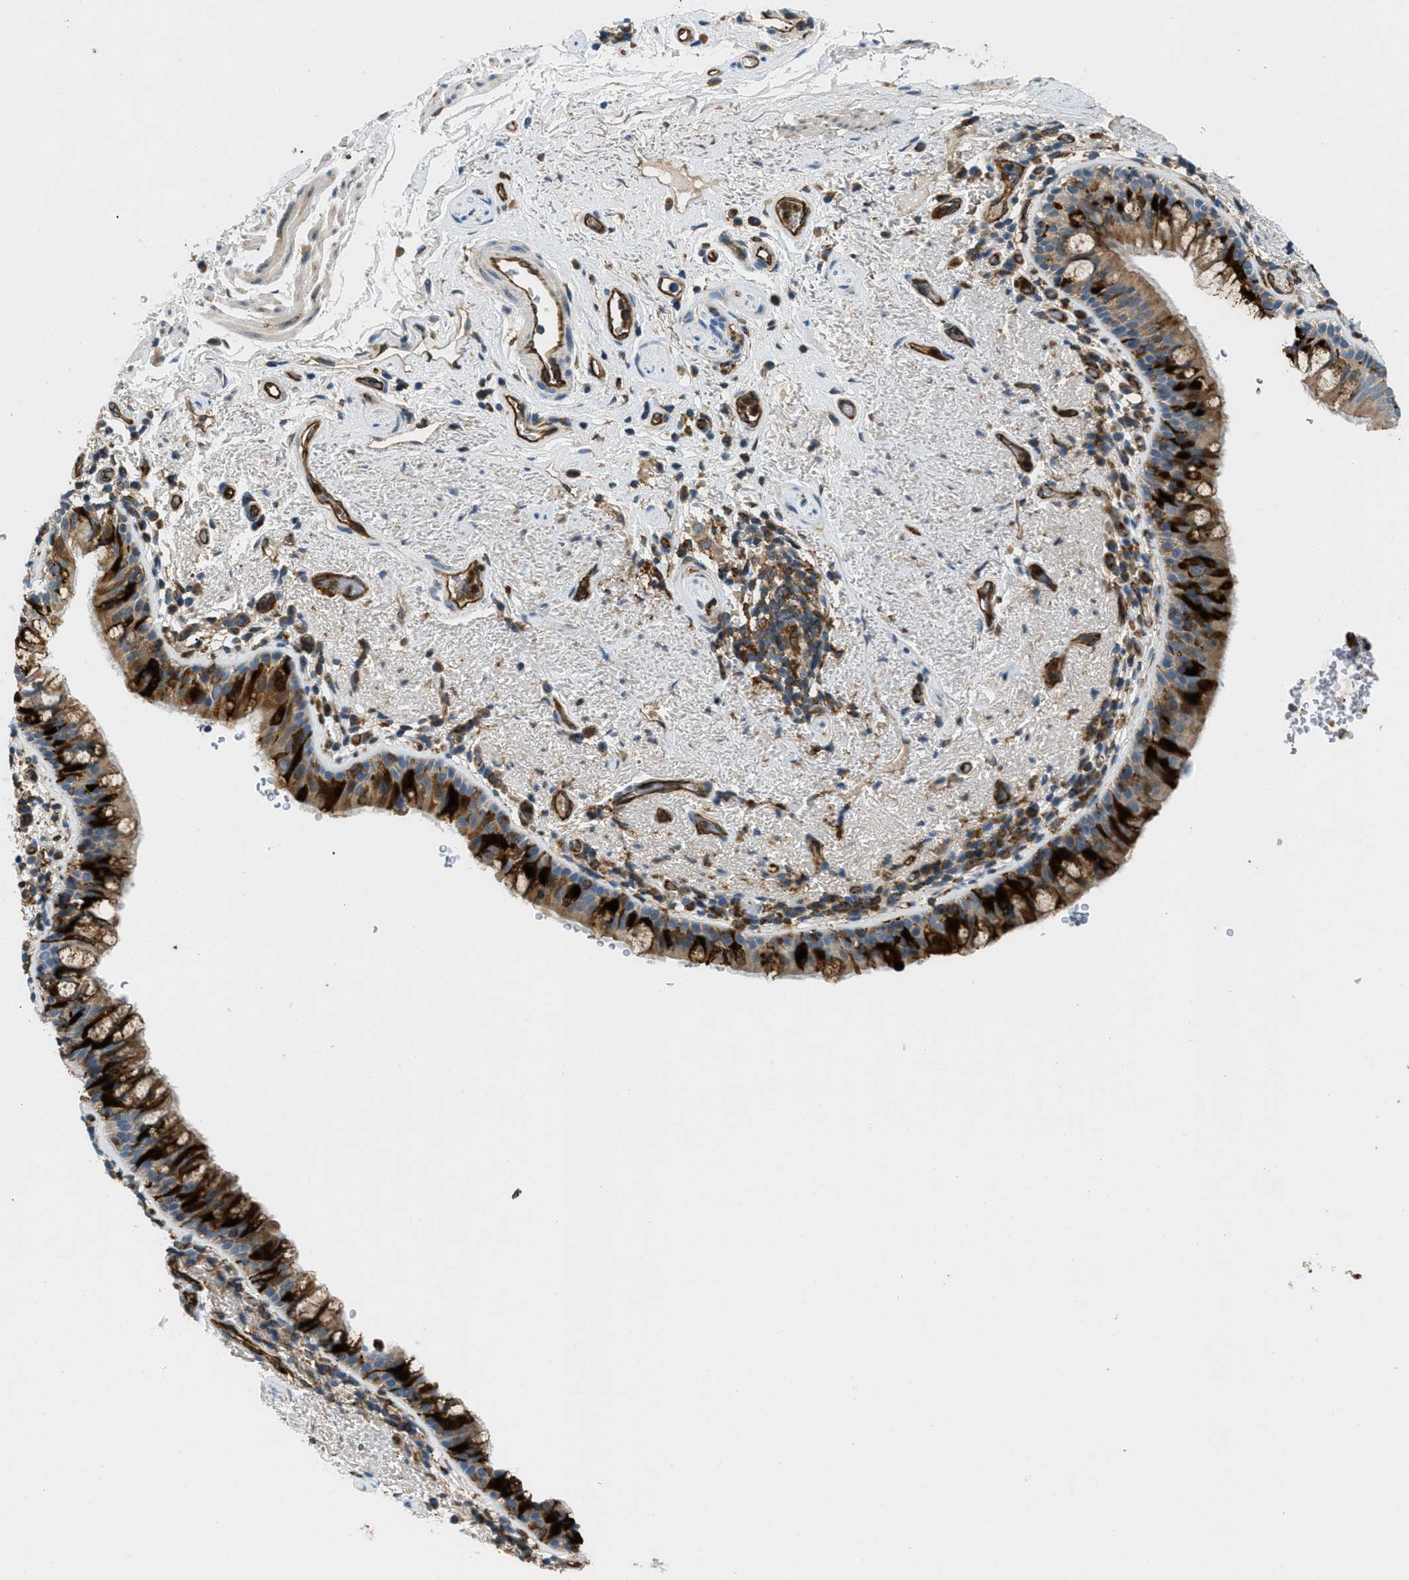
{"staining": {"intensity": "strong", "quantity": ">75%", "location": "cytoplasmic/membranous"}, "tissue": "bronchus", "cell_type": "Respiratory epithelial cells", "image_type": "normal", "snomed": [{"axis": "morphology", "description": "Normal tissue, NOS"}, {"axis": "morphology", "description": "Inflammation, NOS"}, {"axis": "topography", "description": "Cartilage tissue"}, {"axis": "topography", "description": "Bronchus"}], "caption": "Bronchus was stained to show a protein in brown. There is high levels of strong cytoplasmic/membranous expression in about >75% of respiratory epithelial cells.", "gene": "GIMAP8", "patient": {"sex": "male", "age": 77}}